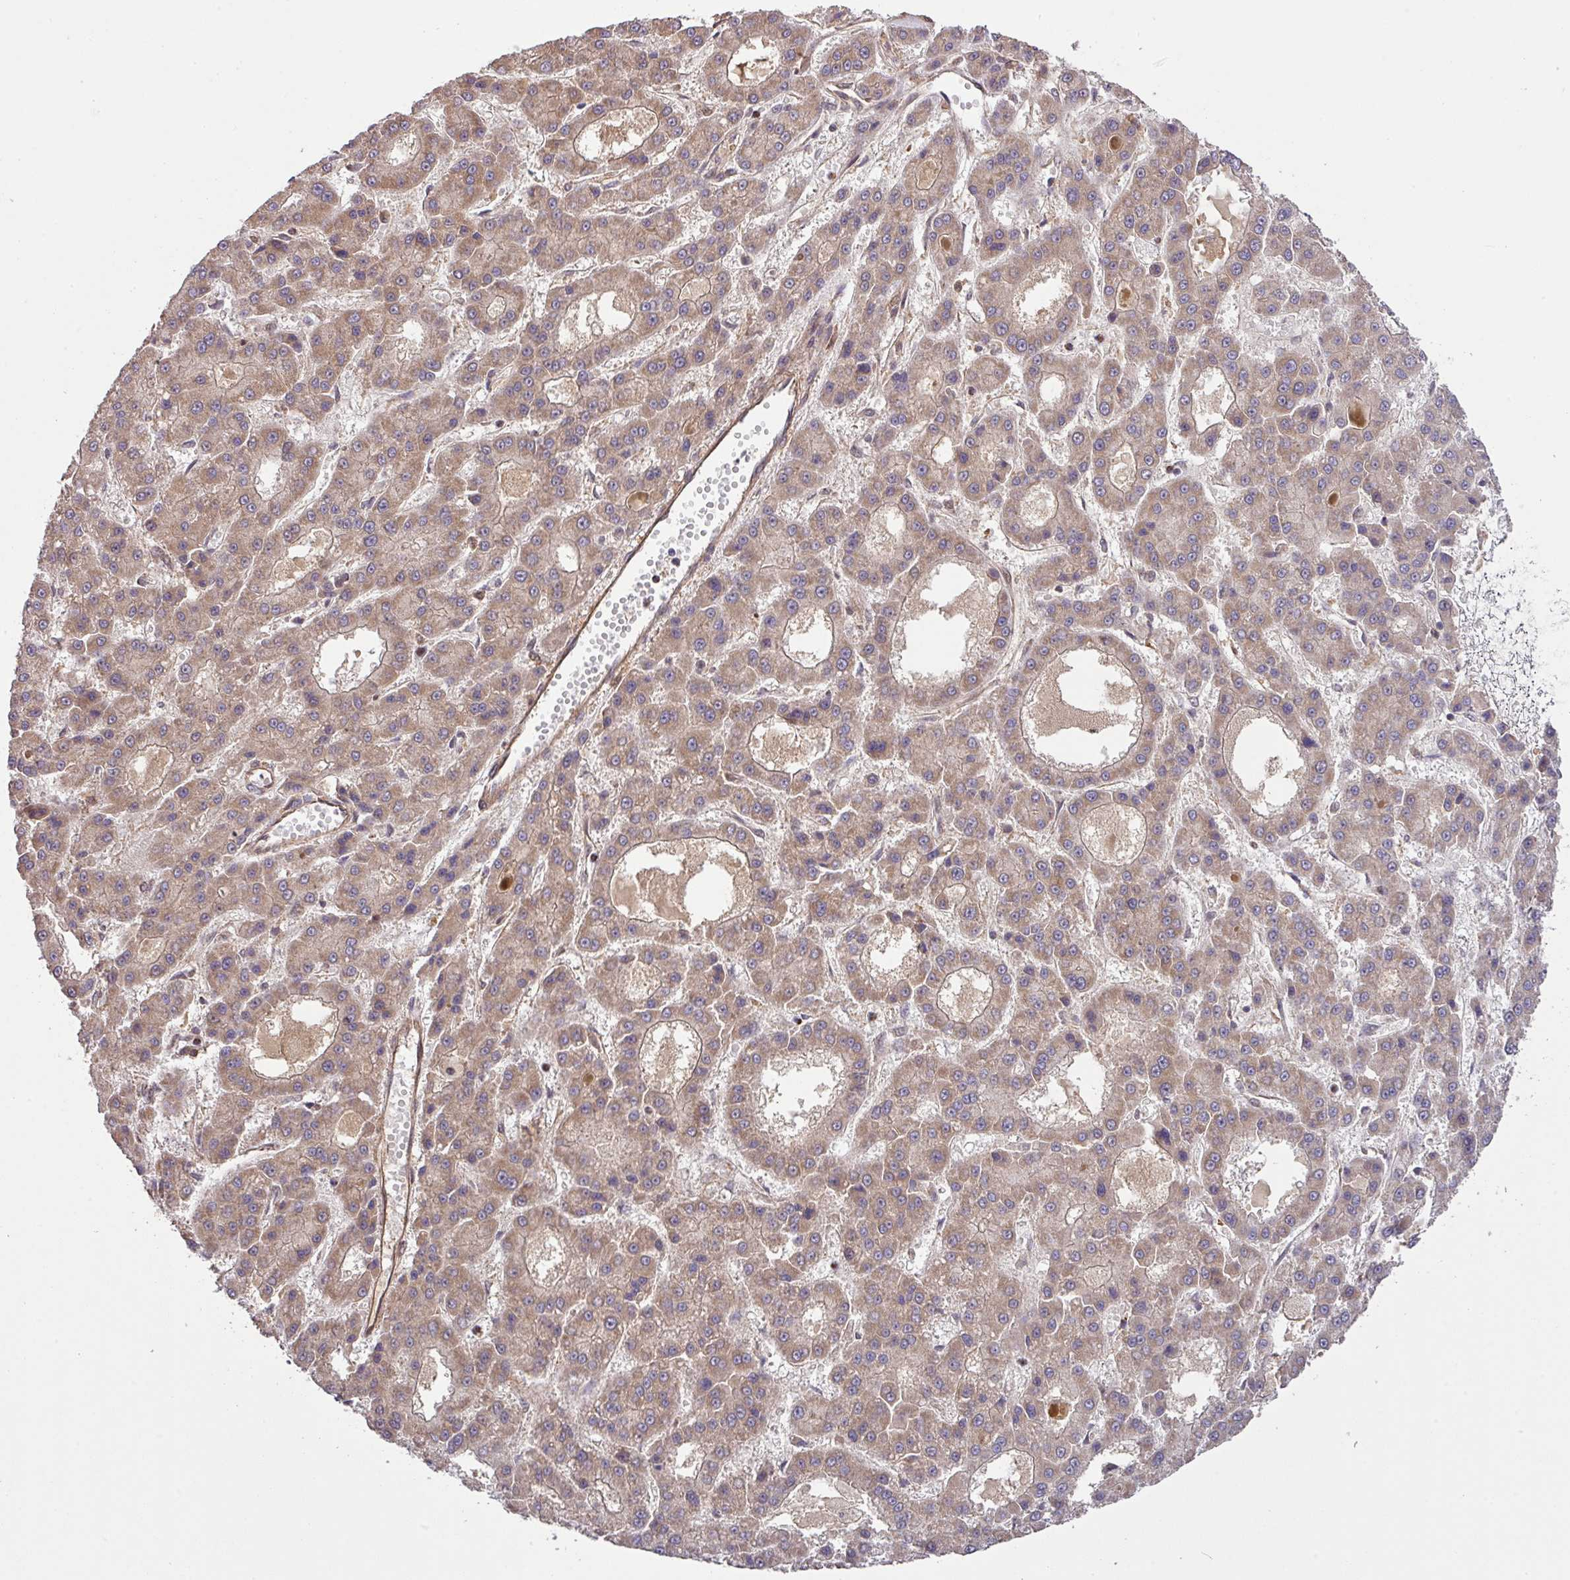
{"staining": {"intensity": "moderate", "quantity": ">75%", "location": "cytoplasmic/membranous"}, "tissue": "liver cancer", "cell_type": "Tumor cells", "image_type": "cancer", "snomed": [{"axis": "morphology", "description": "Carcinoma, Hepatocellular, NOS"}, {"axis": "topography", "description": "Liver"}], "caption": "Immunohistochemistry (DAB) staining of human hepatocellular carcinoma (liver) displays moderate cytoplasmic/membranous protein staining in about >75% of tumor cells. (Brightfield microscopy of DAB IHC at high magnification).", "gene": "ARPIN", "patient": {"sex": "male", "age": 70}}